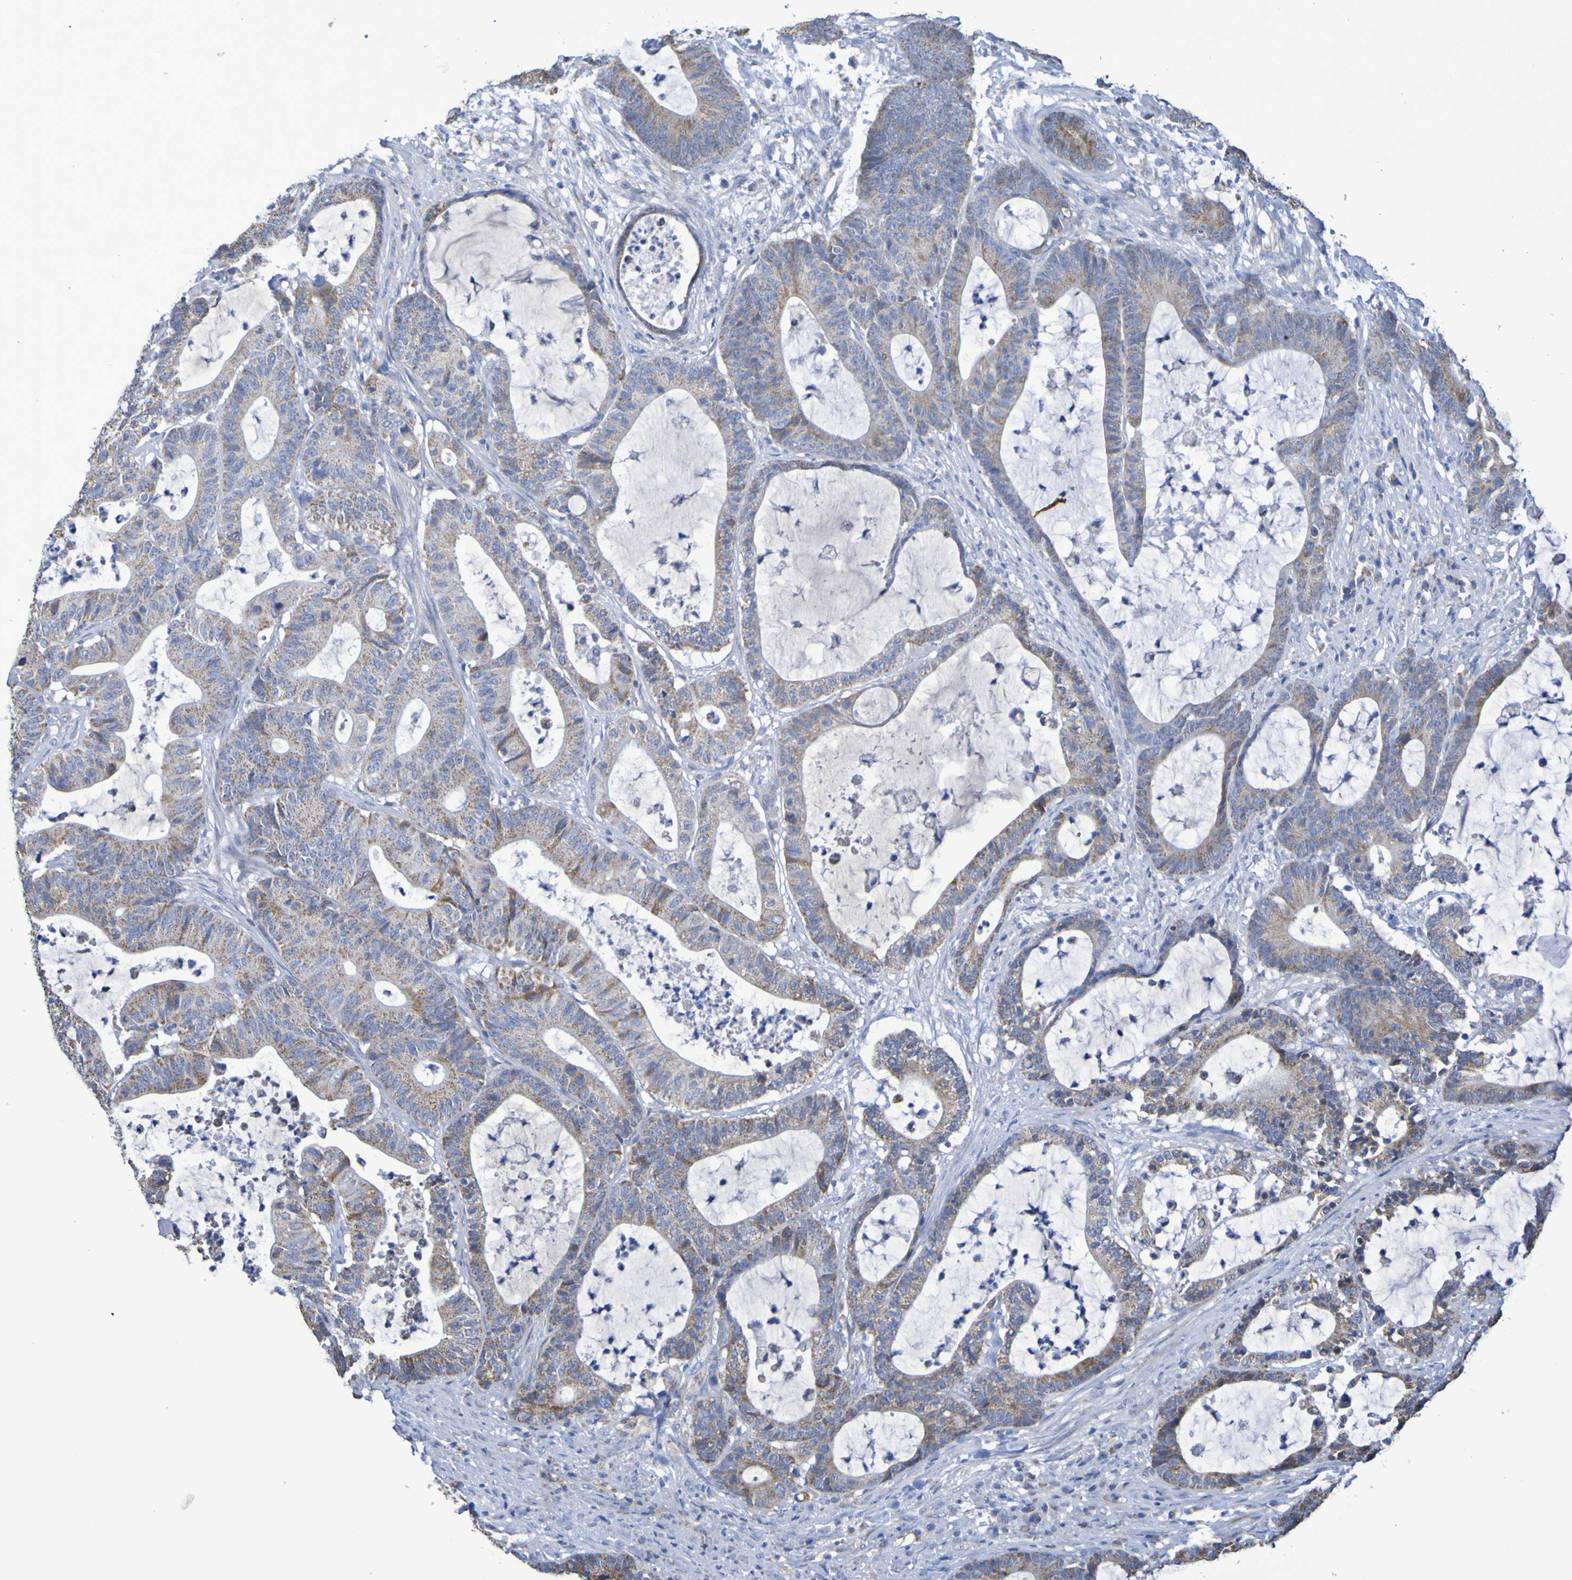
{"staining": {"intensity": "weak", "quantity": ">75%", "location": "cytoplasmic/membranous"}, "tissue": "colorectal cancer", "cell_type": "Tumor cells", "image_type": "cancer", "snomed": [{"axis": "morphology", "description": "Adenocarcinoma, NOS"}, {"axis": "topography", "description": "Colon"}], "caption": "Immunohistochemical staining of colorectal adenocarcinoma displays weak cytoplasmic/membranous protein expression in approximately >75% of tumor cells.", "gene": "CNTN2", "patient": {"sex": "female", "age": 84}}